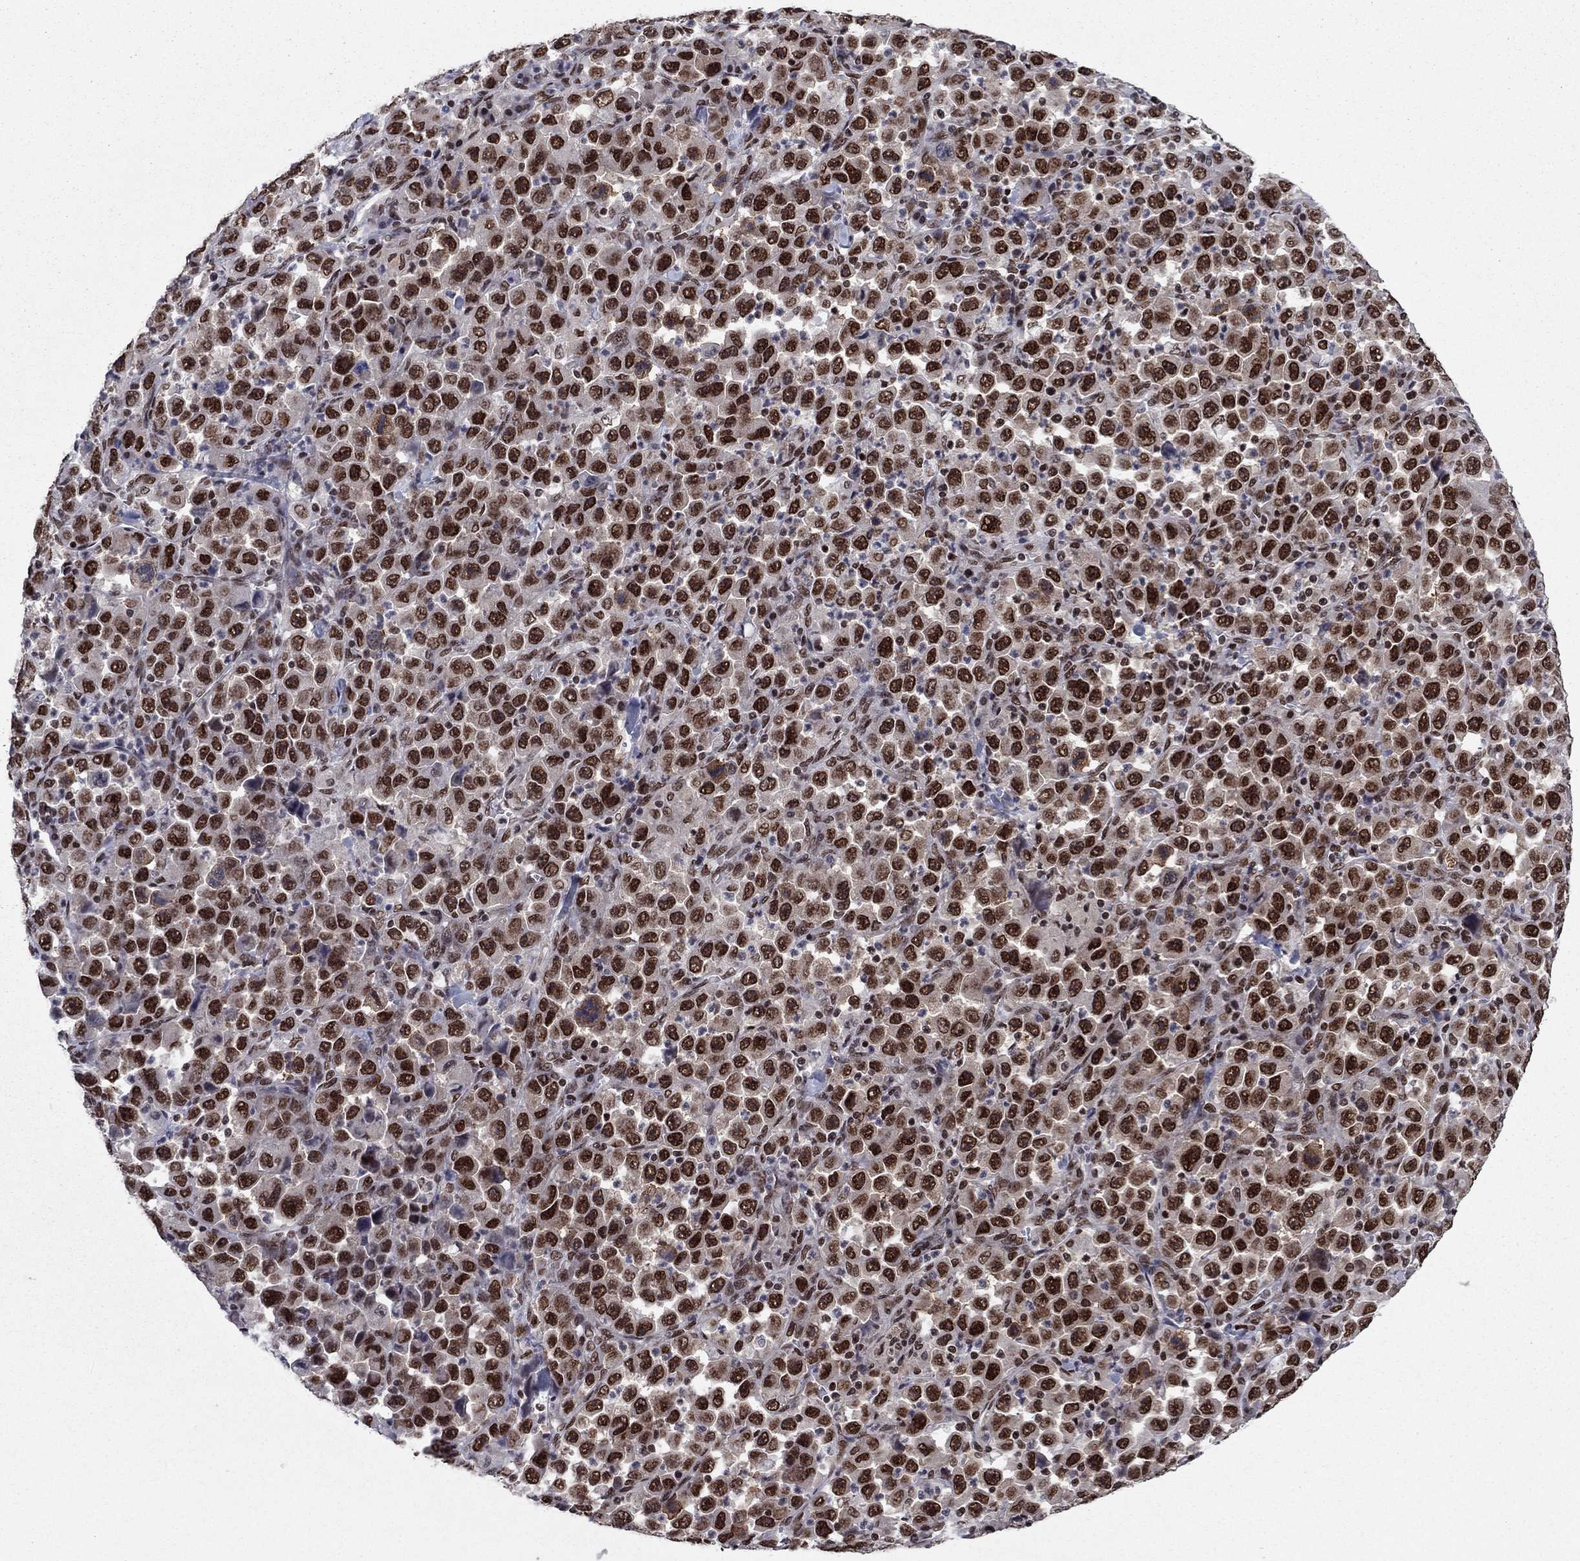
{"staining": {"intensity": "strong", "quantity": ">75%", "location": "nuclear"}, "tissue": "stomach cancer", "cell_type": "Tumor cells", "image_type": "cancer", "snomed": [{"axis": "morphology", "description": "Normal tissue, NOS"}, {"axis": "morphology", "description": "Adenocarcinoma, NOS"}, {"axis": "topography", "description": "Stomach, upper"}, {"axis": "topography", "description": "Stomach"}], "caption": "This is an image of immunohistochemistry staining of adenocarcinoma (stomach), which shows strong positivity in the nuclear of tumor cells.", "gene": "USP54", "patient": {"sex": "male", "age": 59}}